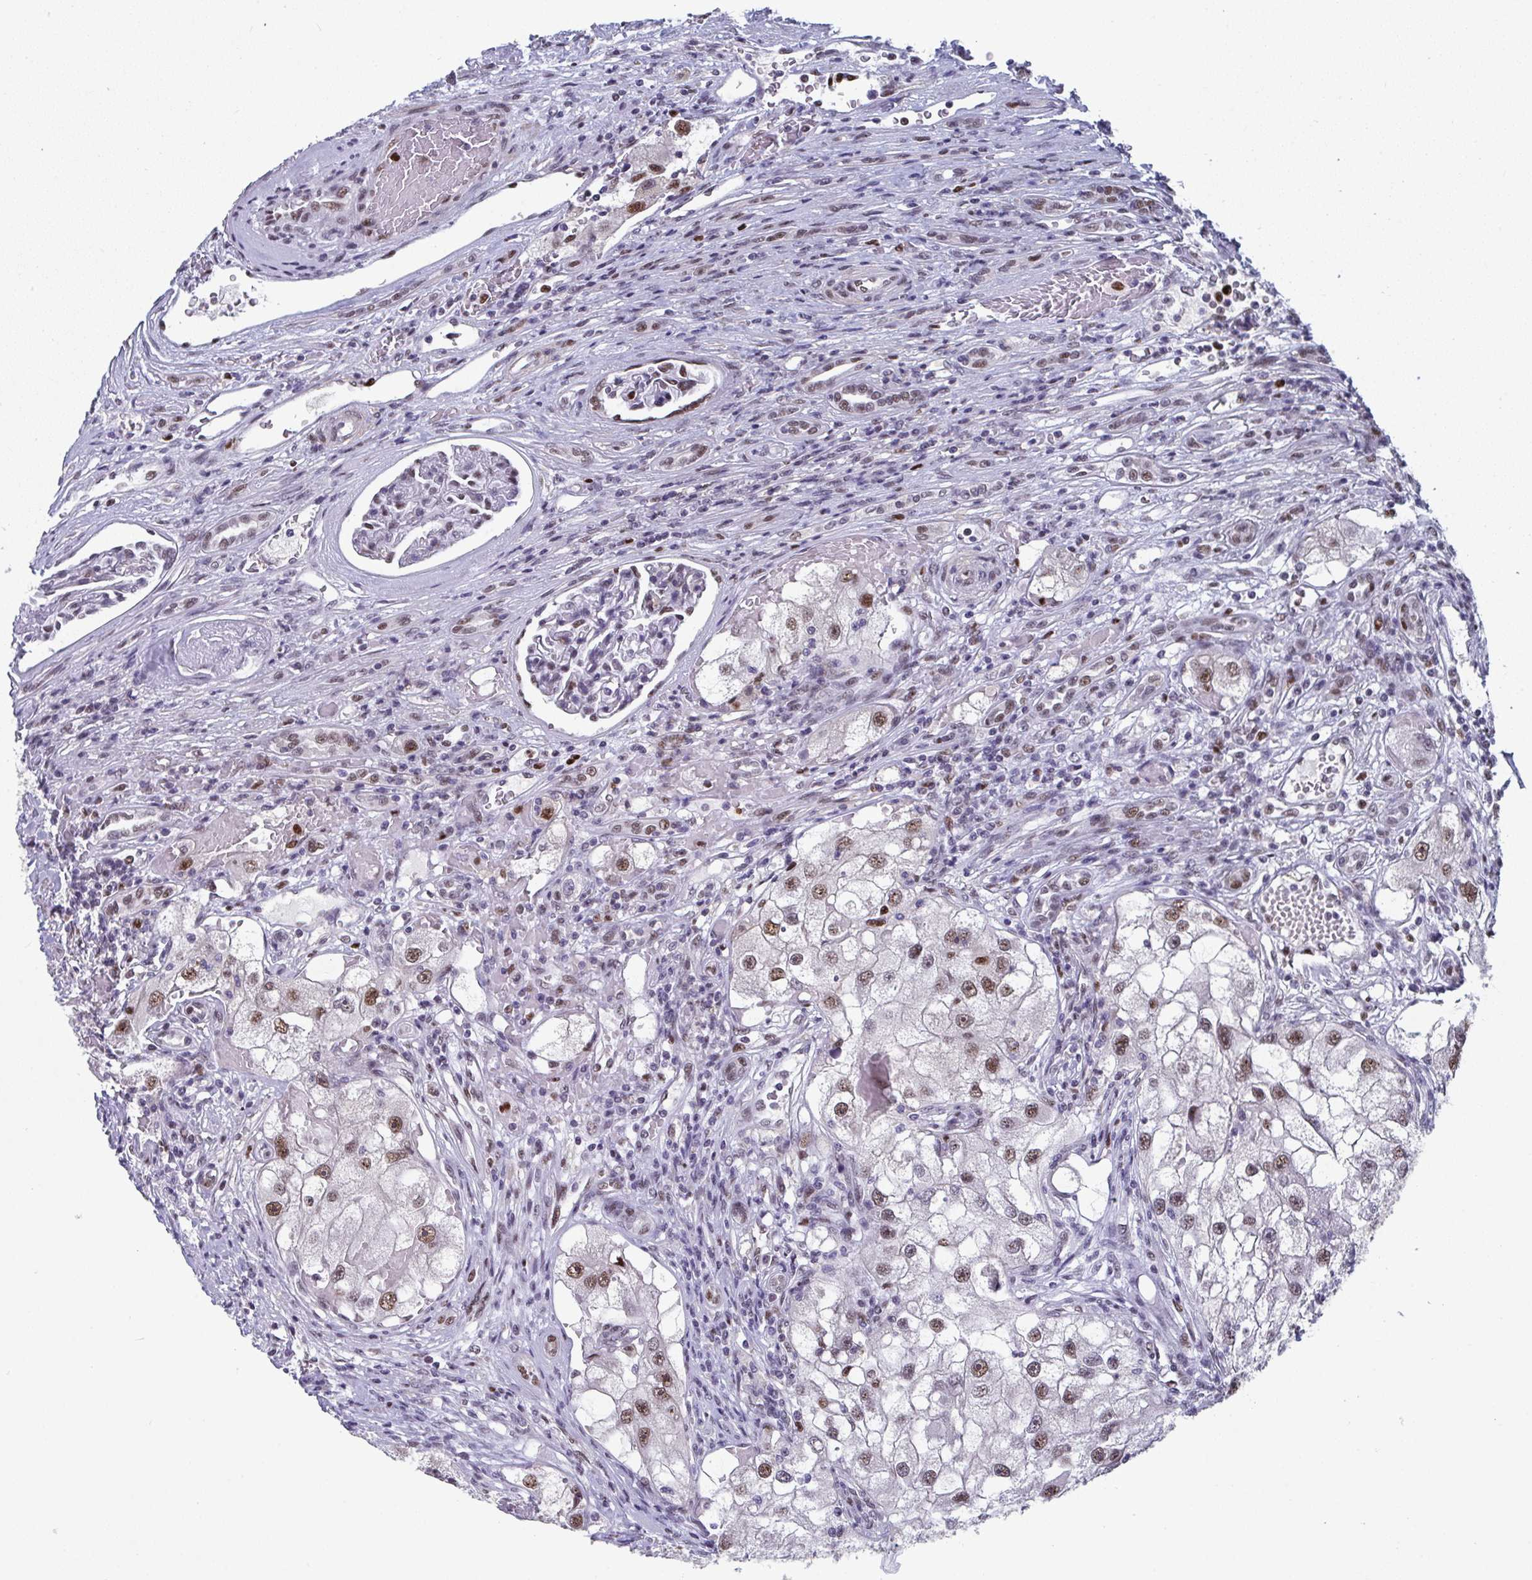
{"staining": {"intensity": "moderate", "quantity": ">75%", "location": "nuclear"}, "tissue": "renal cancer", "cell_type": "Tumor cells", "image_type": "cancer", "snomed": [{"axis": "morphology", "description": "Adenocarcinoma, NOS"}, {"axis": "topography", "description": "Kidney"}], "caption": "Renal cancer was stained to show a protein in brown. There is medium levels of moderate nuclear staining in about >75% of tumor cells.", "gene": "JDP2", "patient": {"sex": "male", "age": 63}}